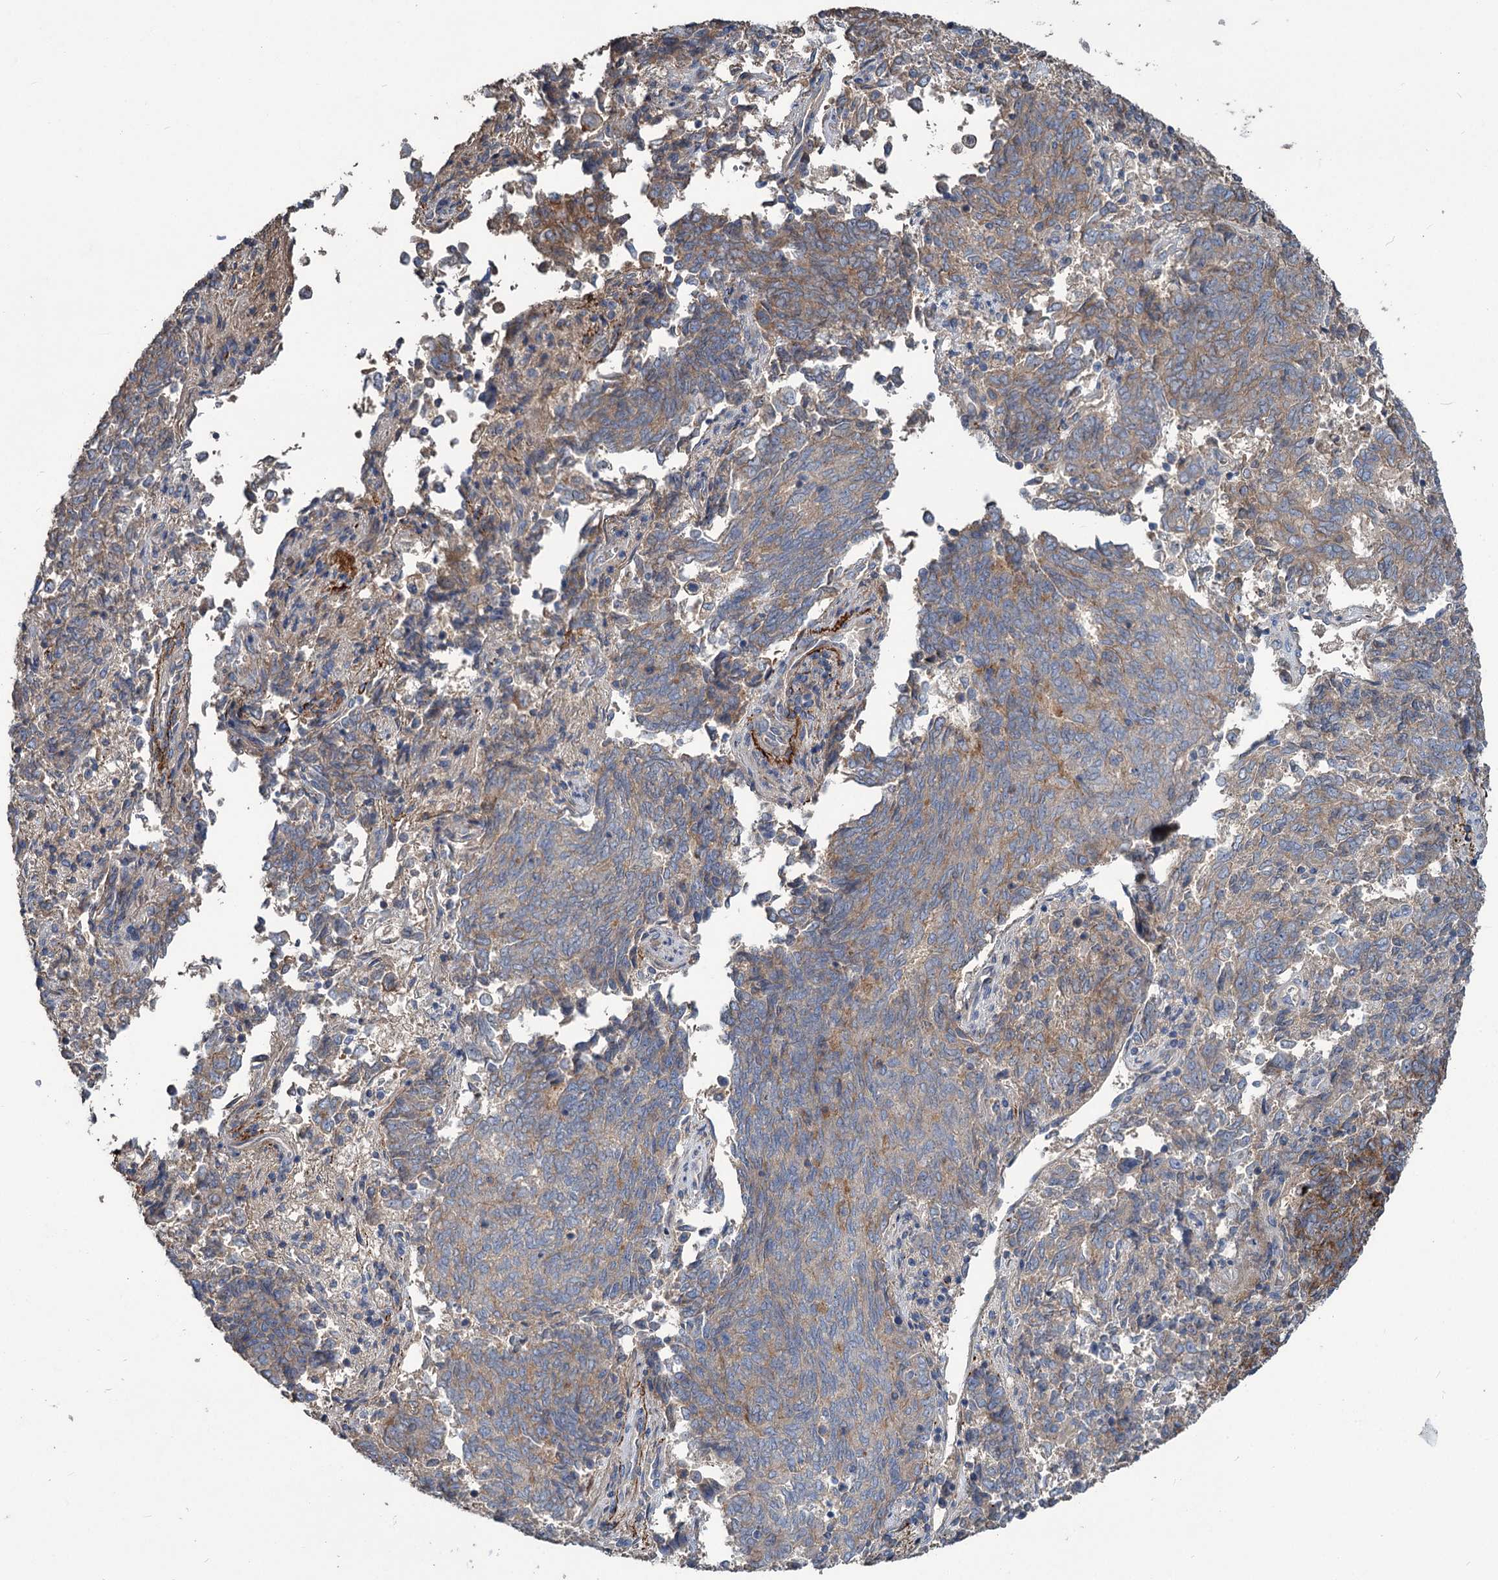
{"staining": {"intensity": "weak", "quantity": "25%-75%", "location": "cytoplasmic/membranous"}, "tissue": "endometrial cancer", "cell_type": "Tumor cells", "image_type": "cancer", "snomed": [{"axis": "morphology", "description": "Adenocarcinoma, NOS"}, {"axis": "topography", "description": "Endometrium"}], "caption": "An immunohistochemistry image of tumor tissue is shown. Protein staining in brown labels weak cytoplasmic/membranous positivity in endometrial cancer within tumor cells.", "gene": "URAD", "patient": {"sex": "female", "age": 80}}